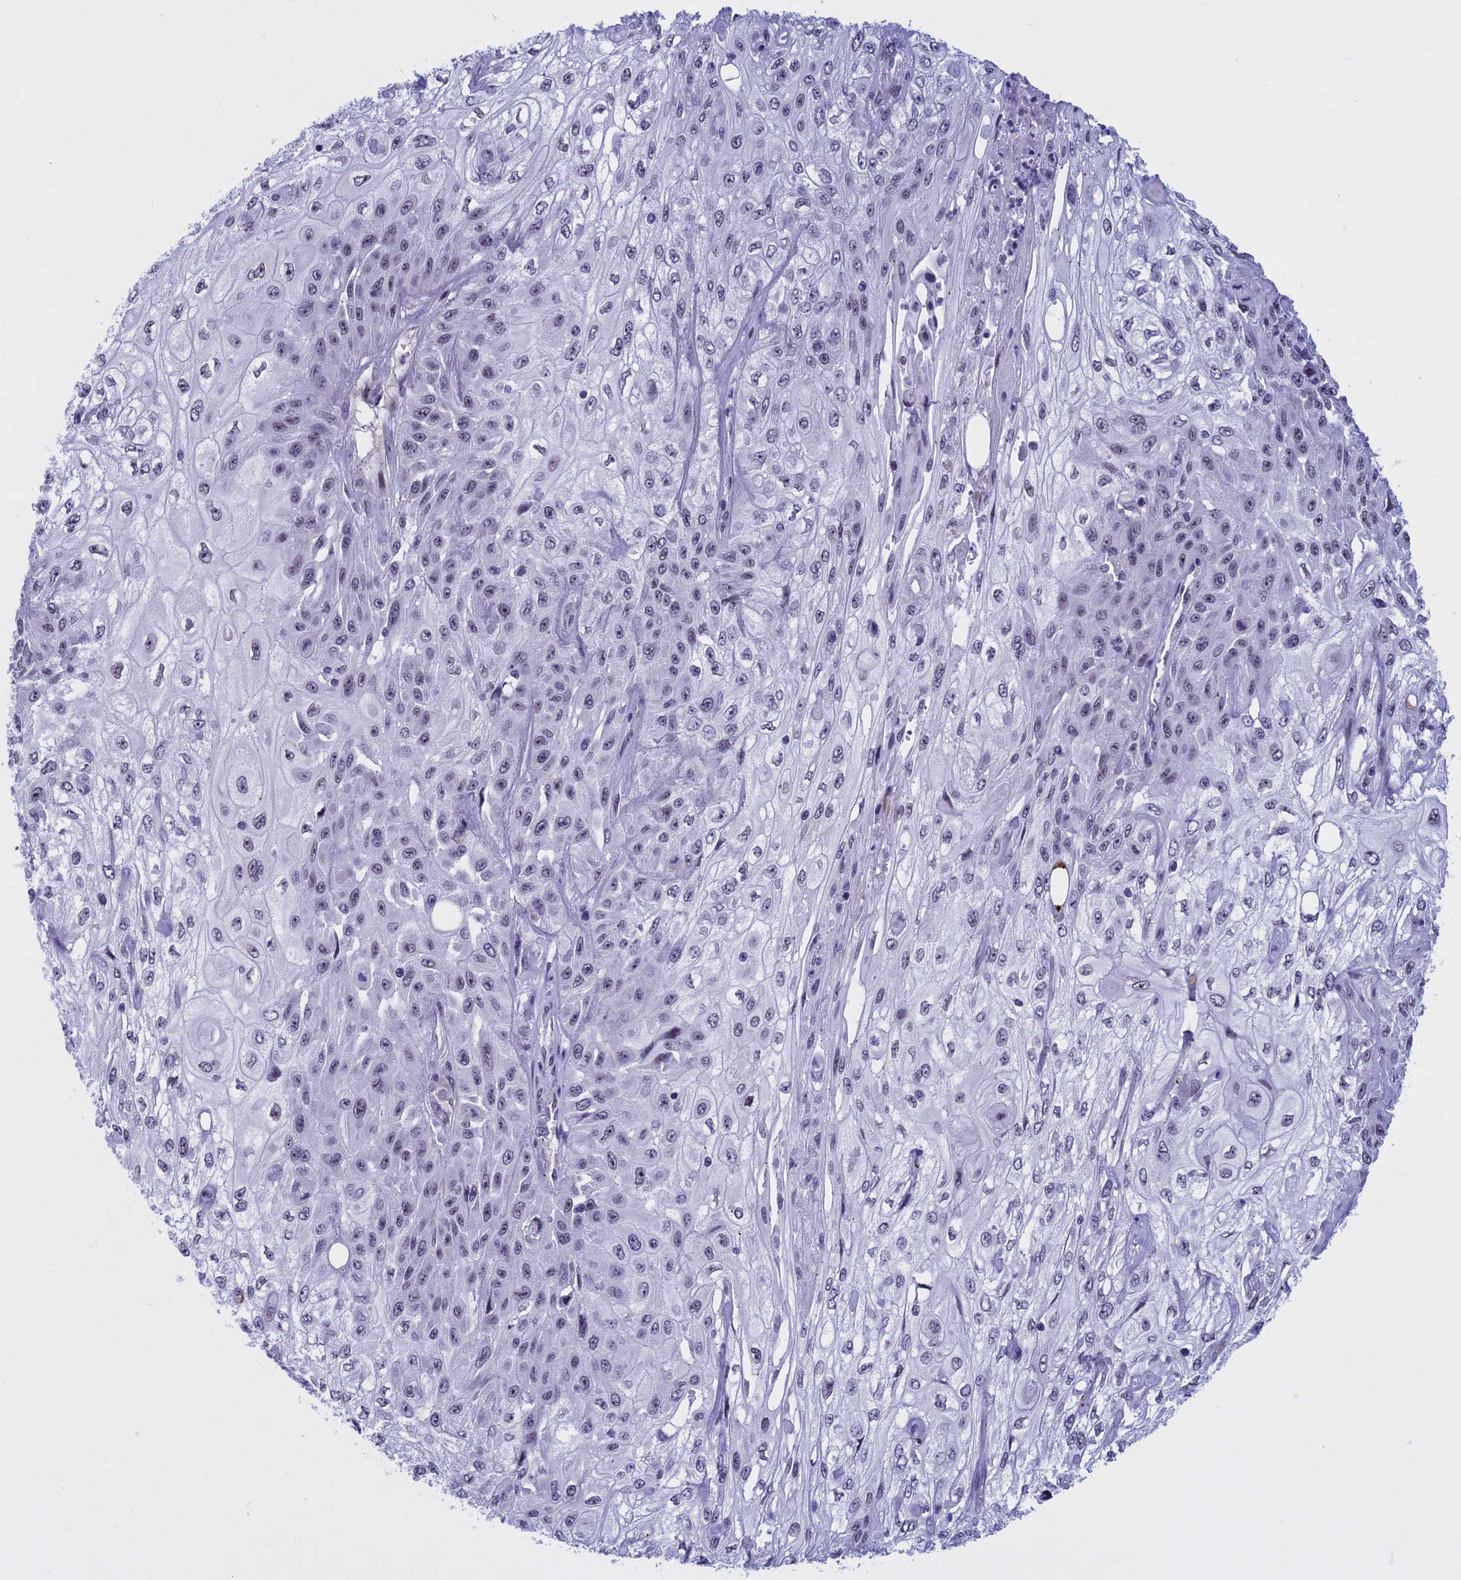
{"staining": {"intensity": "weak", "quantity": "25%-75%", "location": "nuclear"}, "tissue": "skin cancer", "cell_type": "Tumor cells", "image_type": "cancer", "snomed": [{"axis": "morphology", "description": "Squamous cell carcinoma, NOS"}, {"axis": "morphology", "description": "Squamous cell carcinoma, metastatic, NOS"}, {"axis": "topography", "description": "Skin"}, {"axis": "topography", "description": "Lymph node"}], "caption": "Immunohistochemistry (IHC) of human skin cancer reveals low levels of weak nuclear staining in about 25%-75% of tumor cells. Using DAB (3,3'-diaminobenzidine) (brown) and hematoxylin (blue) stains, captured at high magnification using brightfield microscopy.", "gene": "NIPBL", "patient": {"sex": "male", "age": 75}}